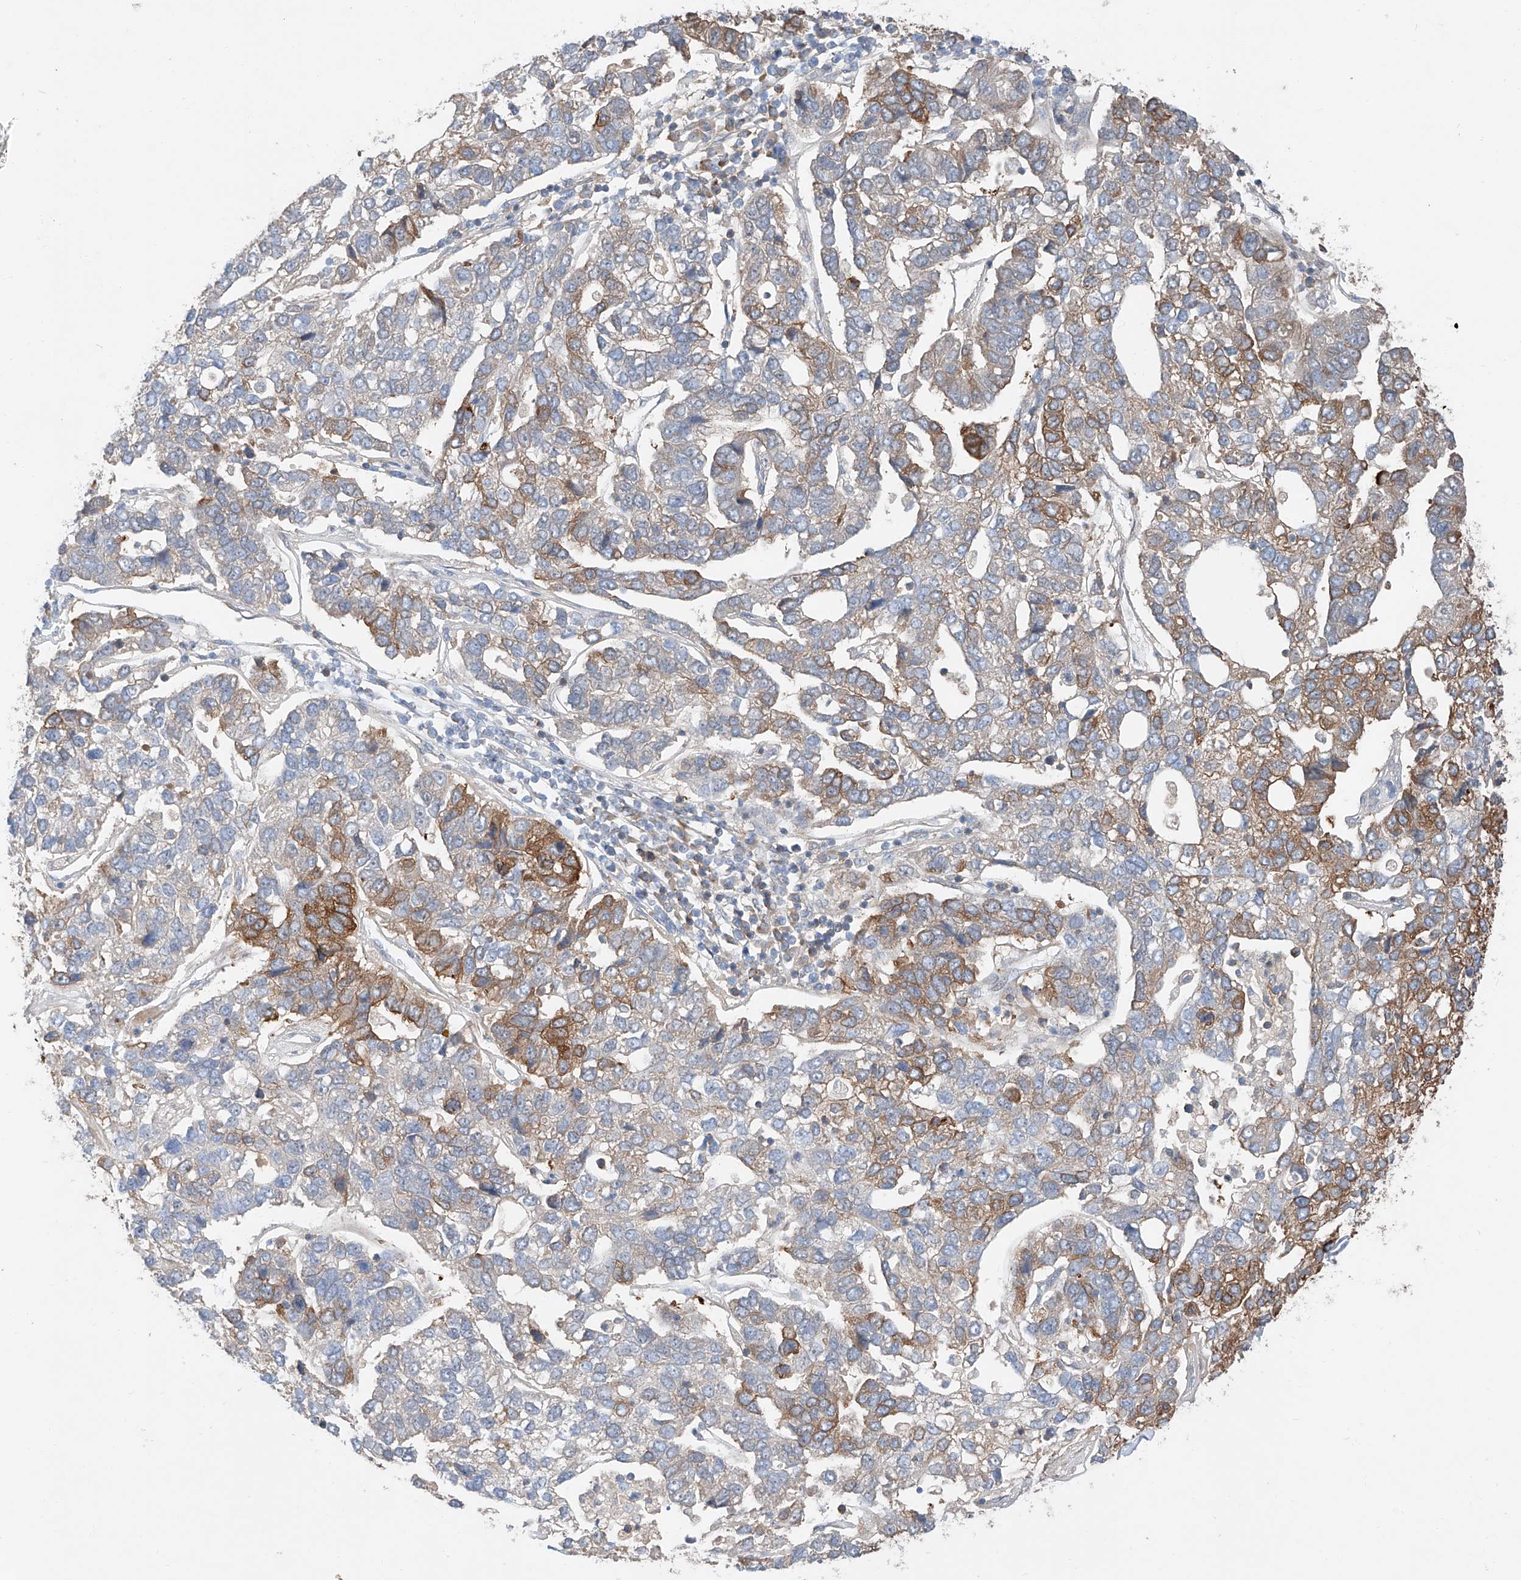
{"staining": {"intensity": "moderate", "quantity": "25%-75%", "location": "cytoplasmic/membranous"}, "tissue": "pancreatic cancer", "cell_type": "Tumor cells", "image_type": "cancer", "snomed": [{"axis": "morphology", "description": "Adenocarcinoma, NOS"}, {"axis": "topography", "description": "Pancreas"}], "caption": "Immunohistochemical staining of pancreatic cancer reveals medium levels of moderate cytoplasmic/membranous protein expression in about 25%-75% of tumor cells. Using DAB (3,3'-diaminobenzidine) (brown) and hematoxylin (blue) stains, captured at high magnification using brightfield microscopy.", "gene": "RUSC1", "patient": {"sex": "female", "age": 61}}